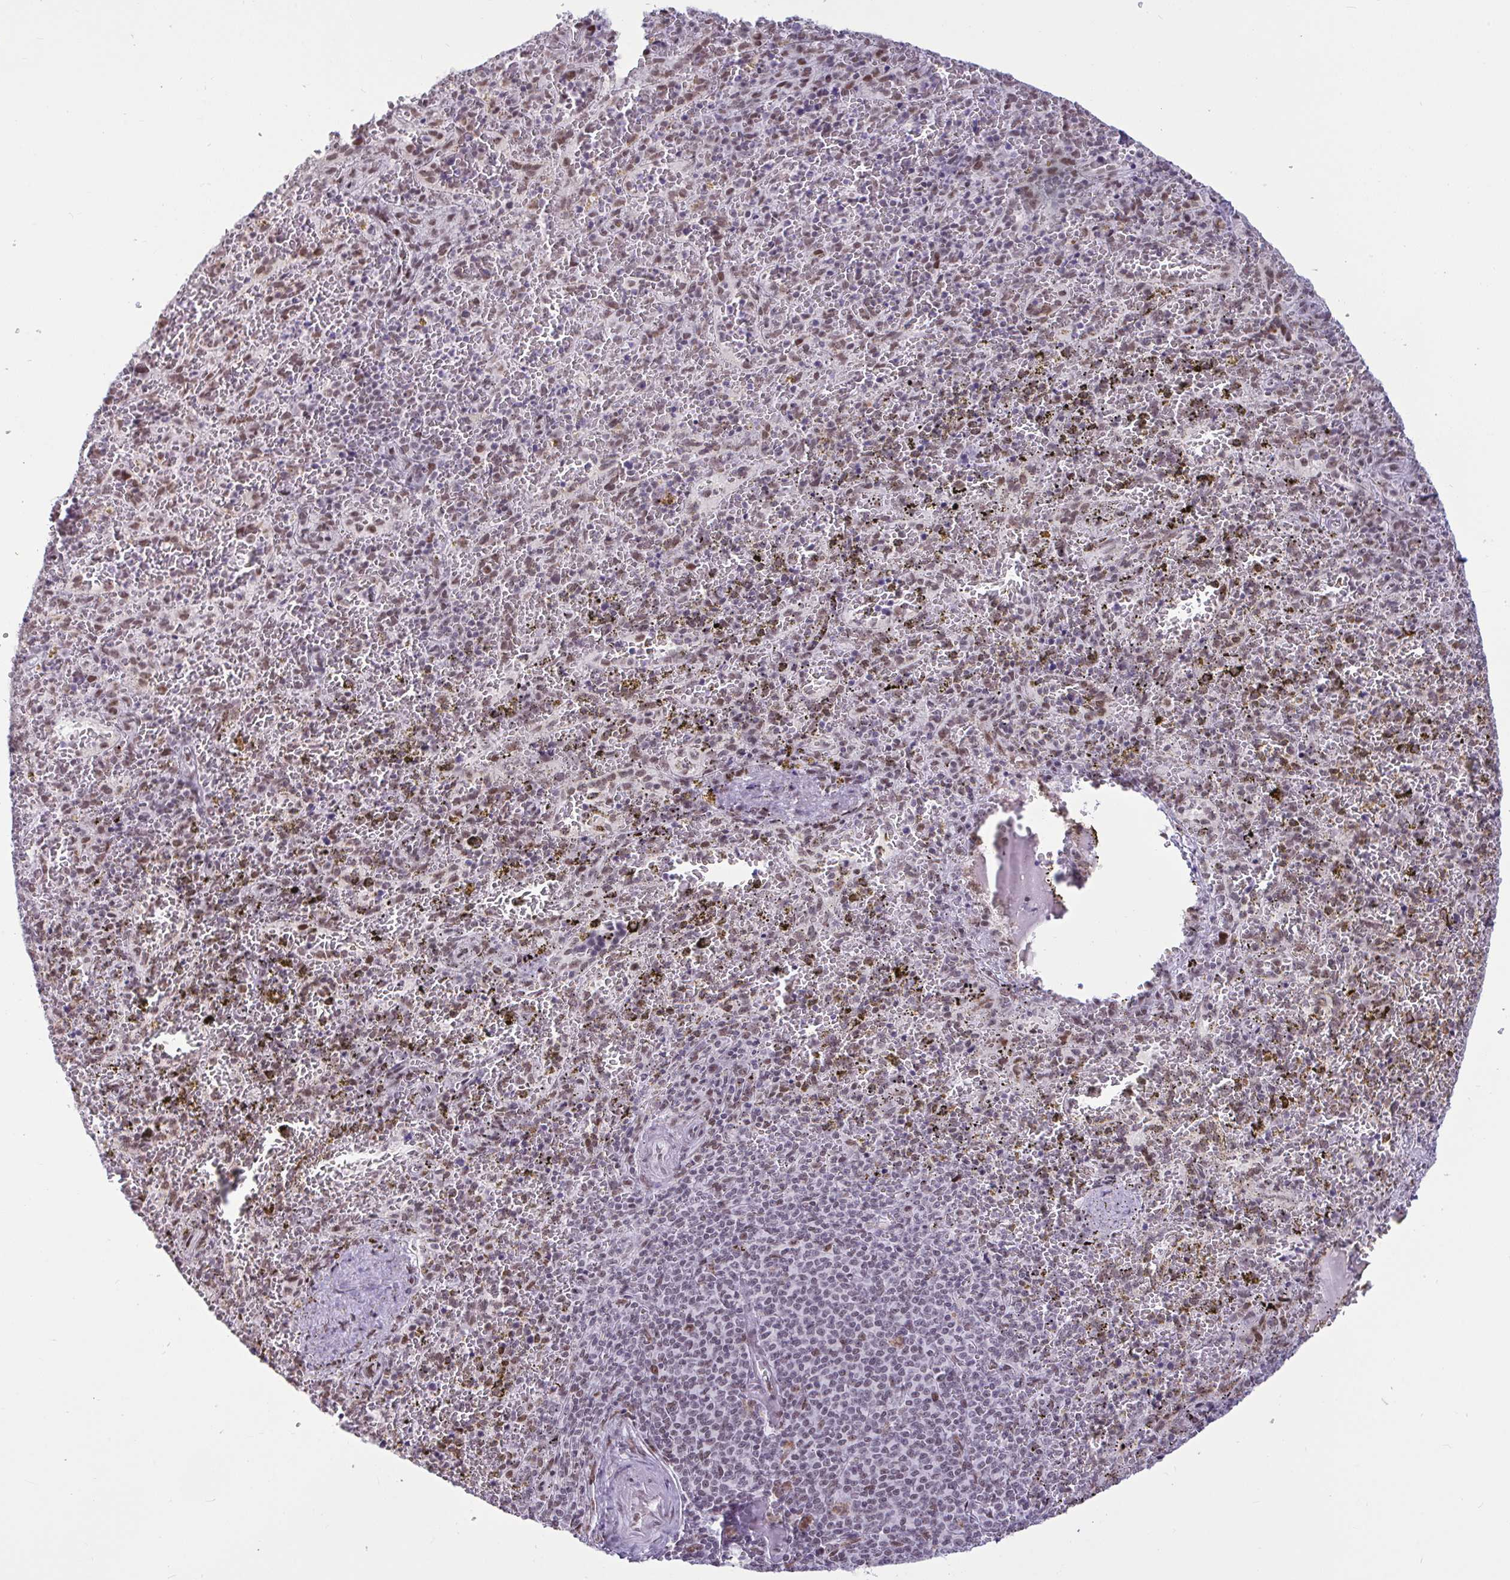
{"staining": {"intensity": "moderate", "quantity": "25%-75%", "location": "nuclear"}, "tissue": "spleen", "cell_type": "Cells in red pulp", "image_type": "normal", "snomed": [{"axis": "morphology", "description": "Normal tissue, NOS"}, {"axis": "topography", "description": "Spleen"}], "caption": "DAB (3,3'-diaminobenzidine) immunohistochemical staining of unremarkable human spleen exhibits moderate nuclear protein positivity in about 25%-75% of cells in red pulp.", "gene": "CBFA2T2", "patient": {"sex": "female", "age": 50}}